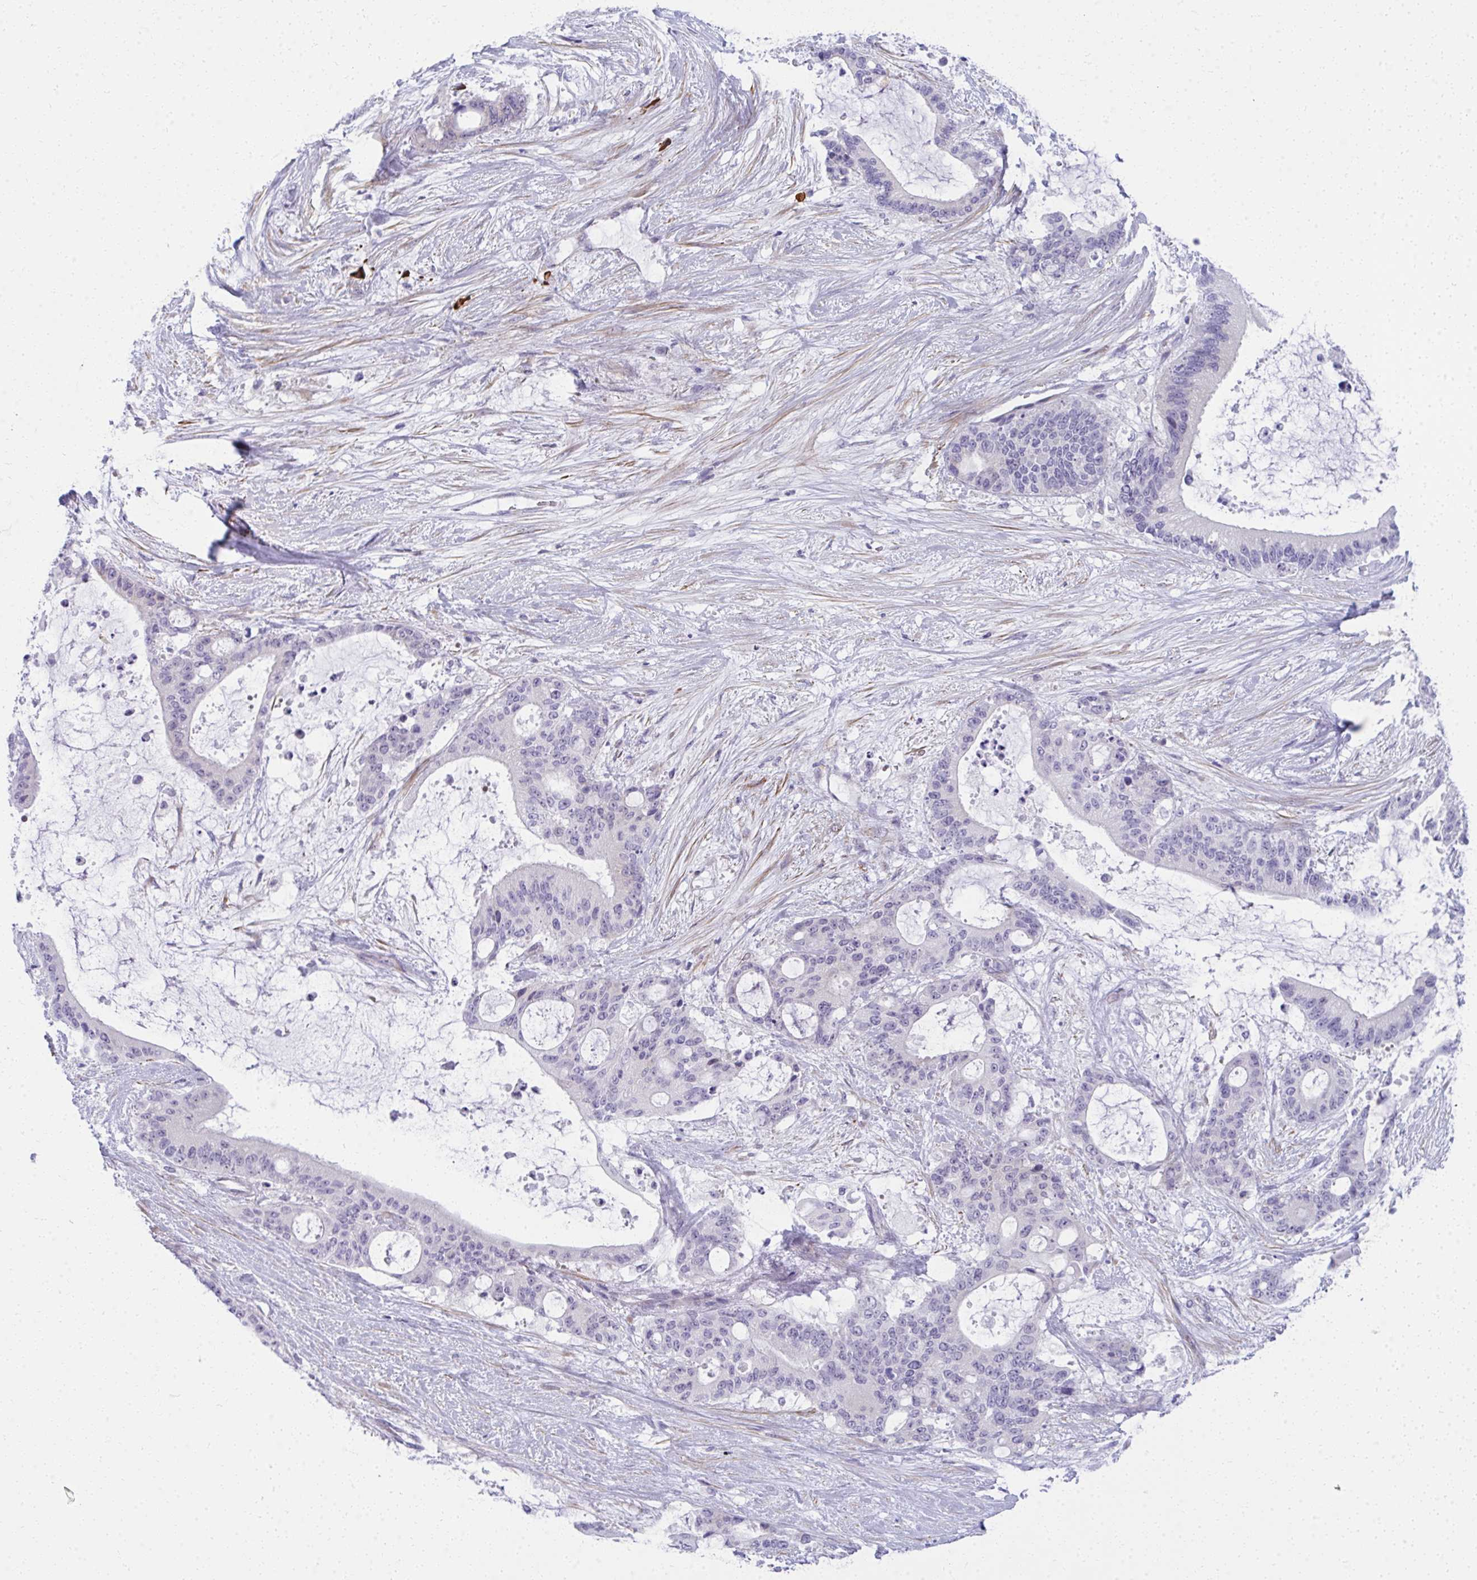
{"staining": {"intensity": "negative", "quantity": "none", "location": "none"}, "tissue": "liver cancer", "cell_type": "Tumor cells", "image_type": "cancer", "snomed": [{"axis": "morphology", "description": "Normal tissue, NOS"}, {"axis": "morphology", "description": "Cholangiocarcinoma"}, {"axis": "topography", "description": "Liver"}, {"axis": "topography", "description": "Peripheral nerve tissue"}], "caption": "High magnification brightfield microscopy of liver cancer (cholangiocarcinoma) stained with DAB (brown) and counterstained with hematoxylin (blue): tumor cells show no significant staining.", "gene": "PUS7L", "patient": {"sex": "female", "age": 73}}